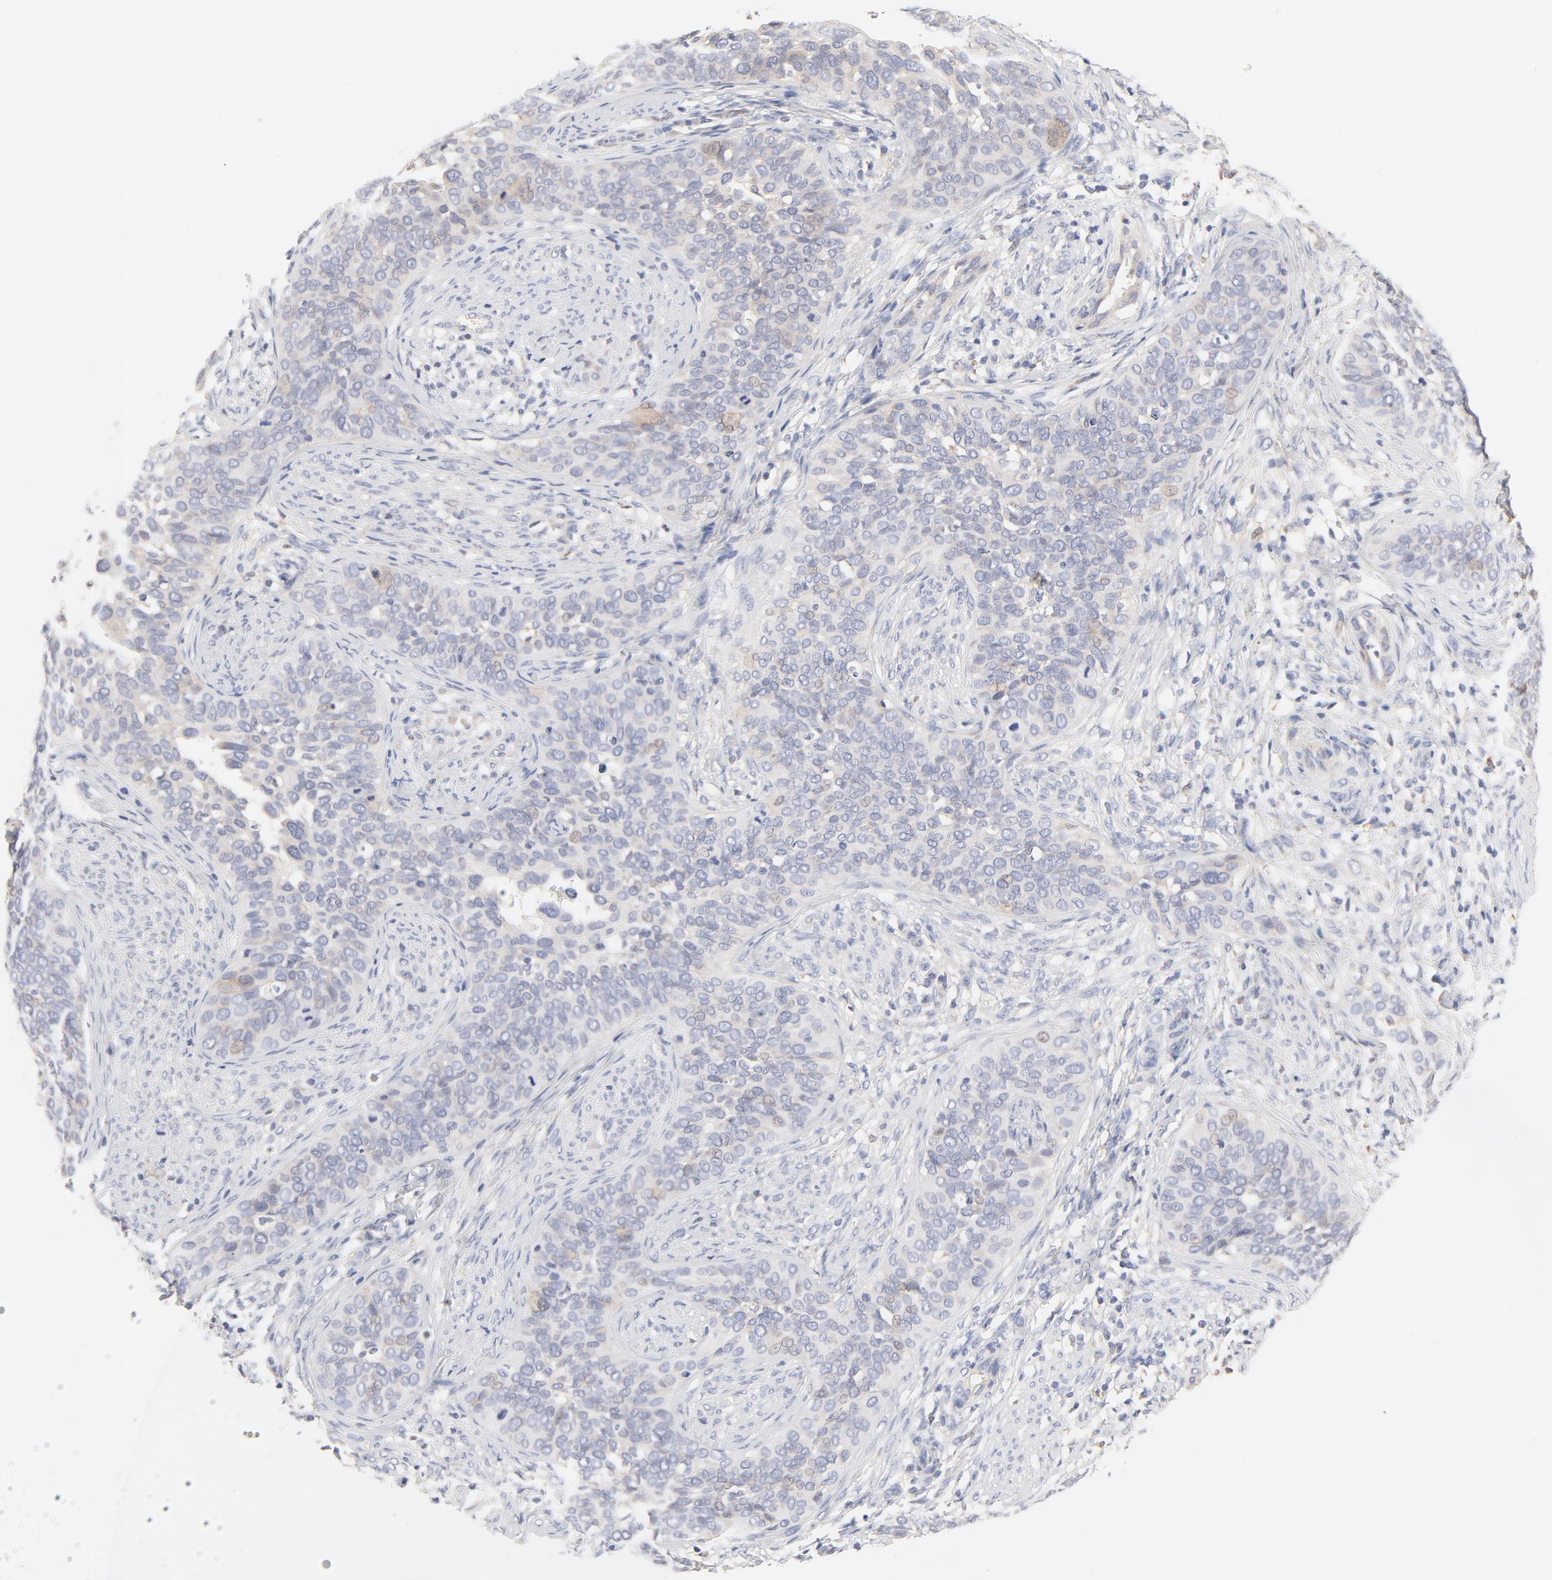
{"staining": {"intensity": "negative", "quantity": "none", "location": "none"}, "tissue": "cervical cancer", "cell_type": "Tumor cells", "image_type": "cancer", "snomed": [{"axis": "morphology", "description": "Squamous cell carcinoma, NOS"}, {"axis": "topography", "description": "Cervix"}], "caption": "Micrograph shows no protein positivity in tumor cells of cervical squamous cell carcinoma tissue.", "gene": "MTERF2", "patient": {"sex": "female", "age": 31}}